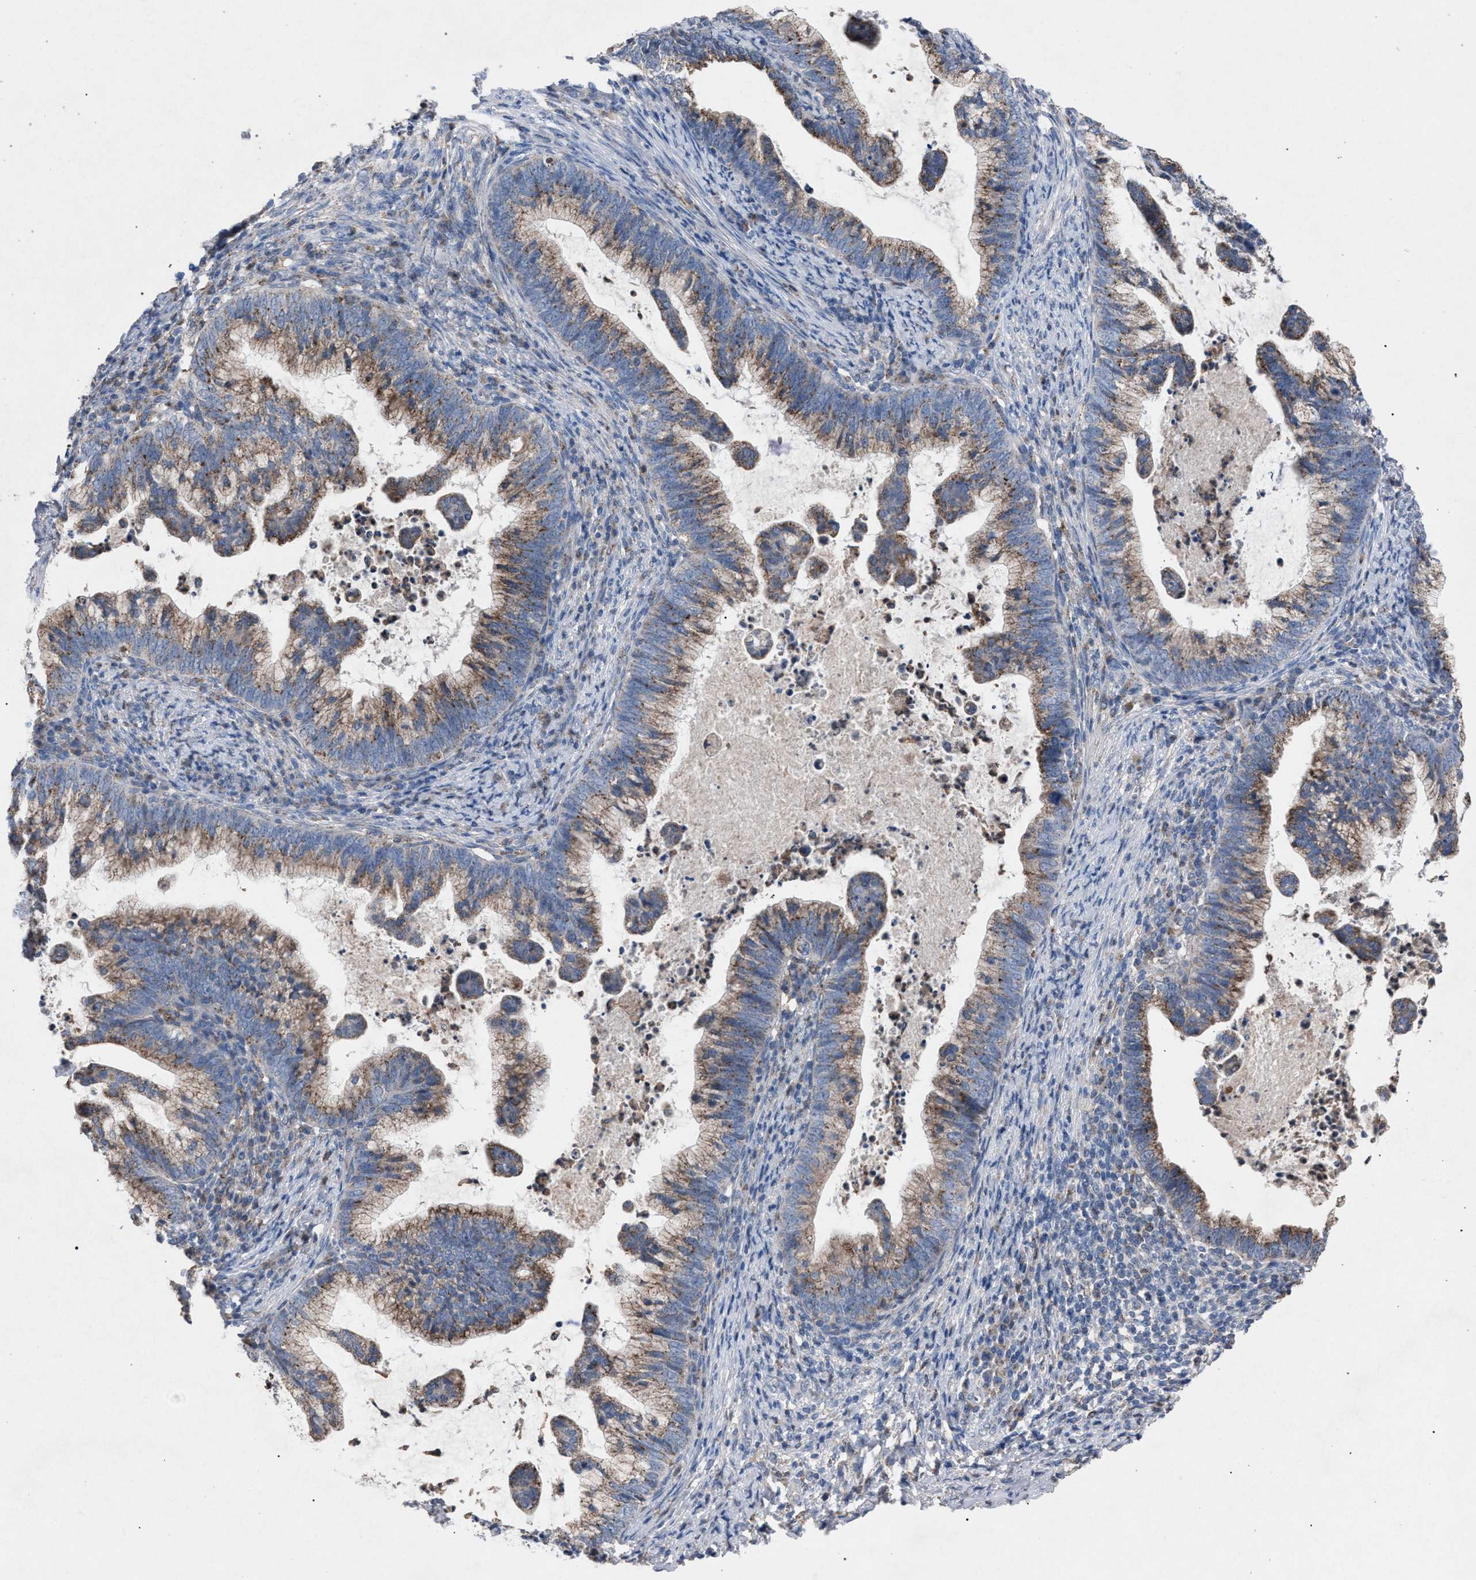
{"staining": {"intensity": "moderate", "quantity": ">75%", "location": "cytoplasmic/membranous"}, "tissue": "cervical cancer", "cell_type": "Tumor cells", "image_type": "cancer", "snomed": [{"axis": "morphology", "description": "Adenocarcinoma, NOS"}, {"axis": "topography", "description": "Cervix"}], "caption": "Immunohistochemistry of cervical adenocarcinoma demonstrates medium levels of moderate cytoplasmic/membranous expression in approximately >75% of tumor cells.", "gene": "HSD17B4", "patient": {"sex": "female", "age": 36}}